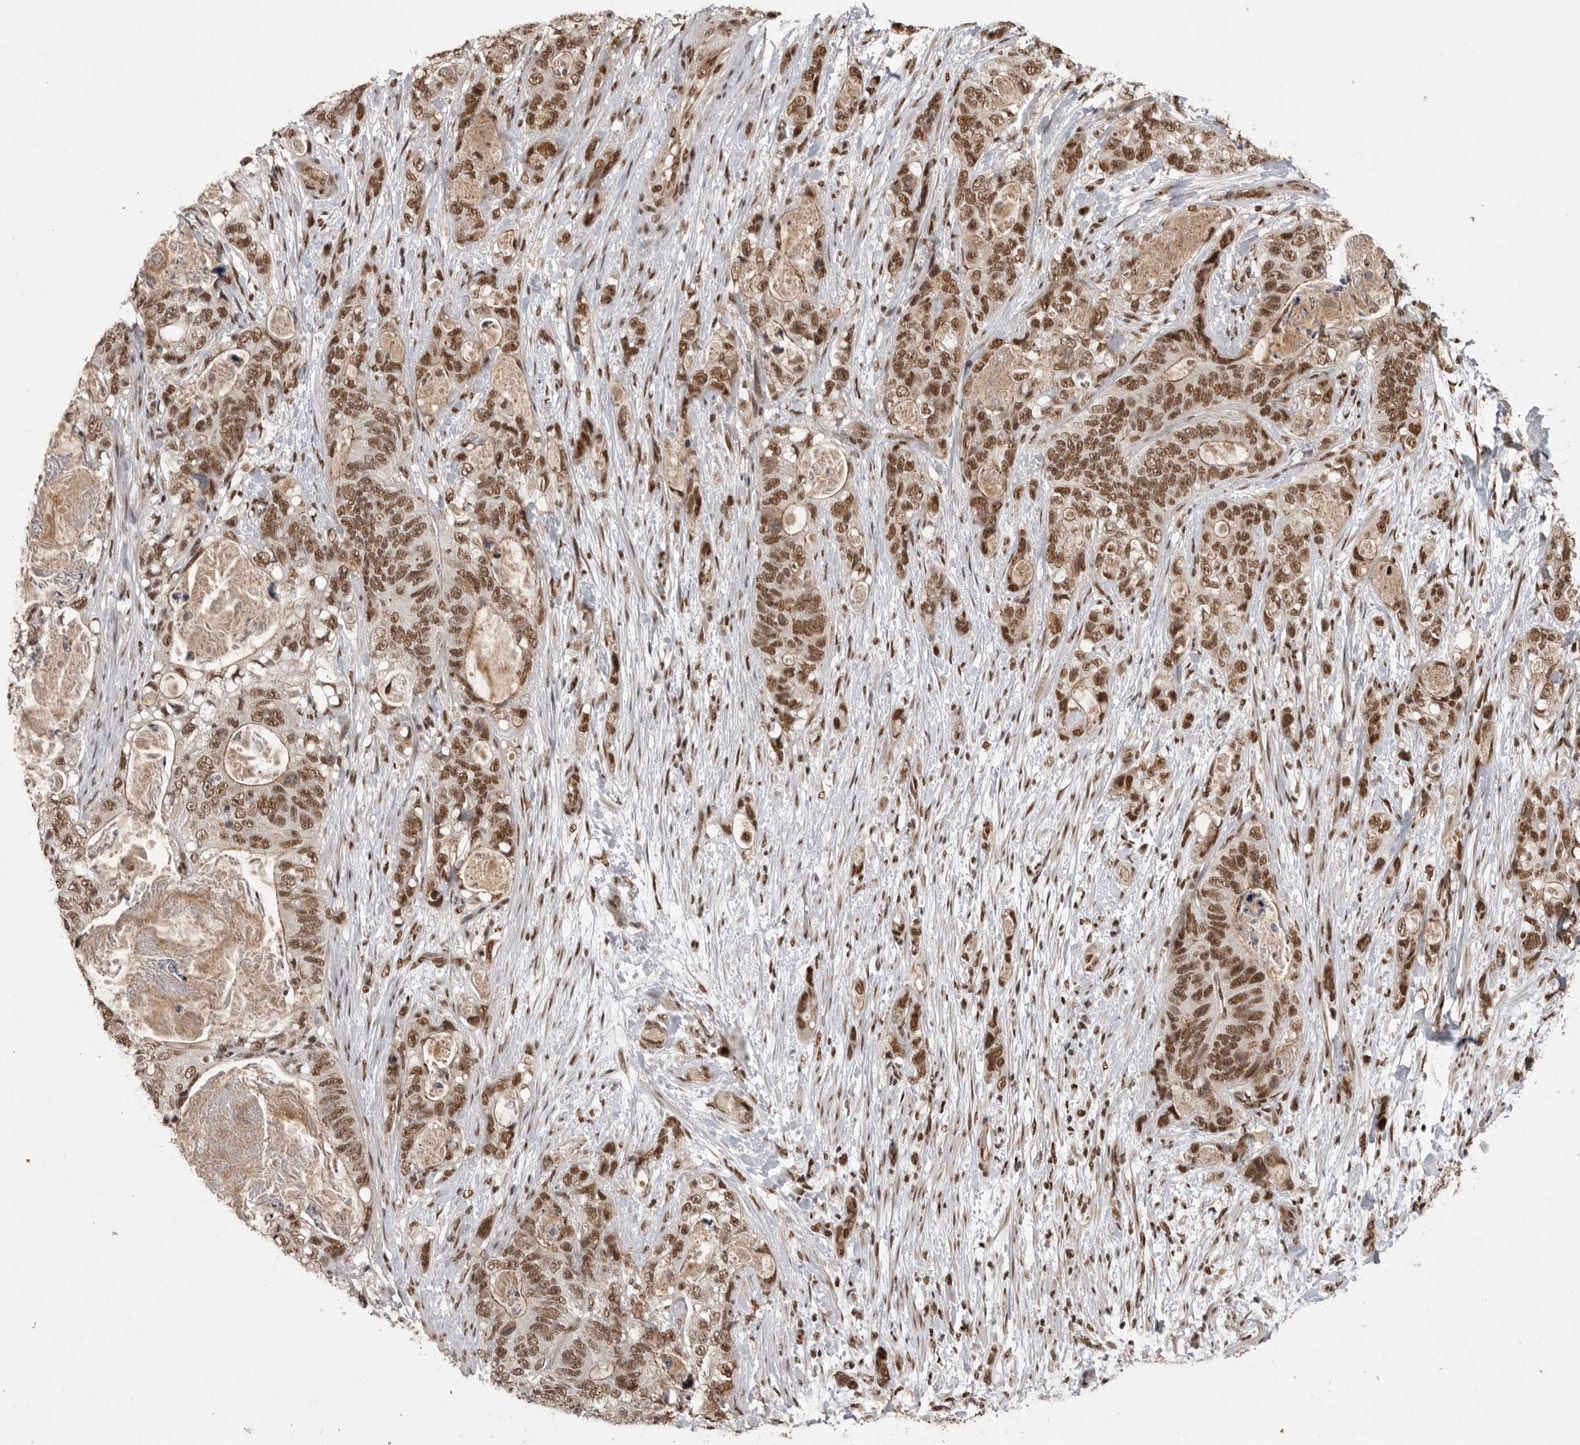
{"staining": {"intensity": "strong", "quantity": ">75%", "location": "nuclear"}, "tissue": "stomach cancer", "cell_type": "Tumor cells", "image_type": "cancer", "snomed": [{"axis": "morphology", "description": "Normal tissue, NOS"}, {"axis": "morphology", "description": "Adenocarcinoma, NOS"}, {"axis": "topography", "description": "Stomach"}], "caption": "Human adenocarcinoma (stomach) stained with a brown dye reveals strong nuclear positive positivity in about >75% of tumor cells.", "gene": "CBLL1", "patient": {"sex": "female", "age": 89}}